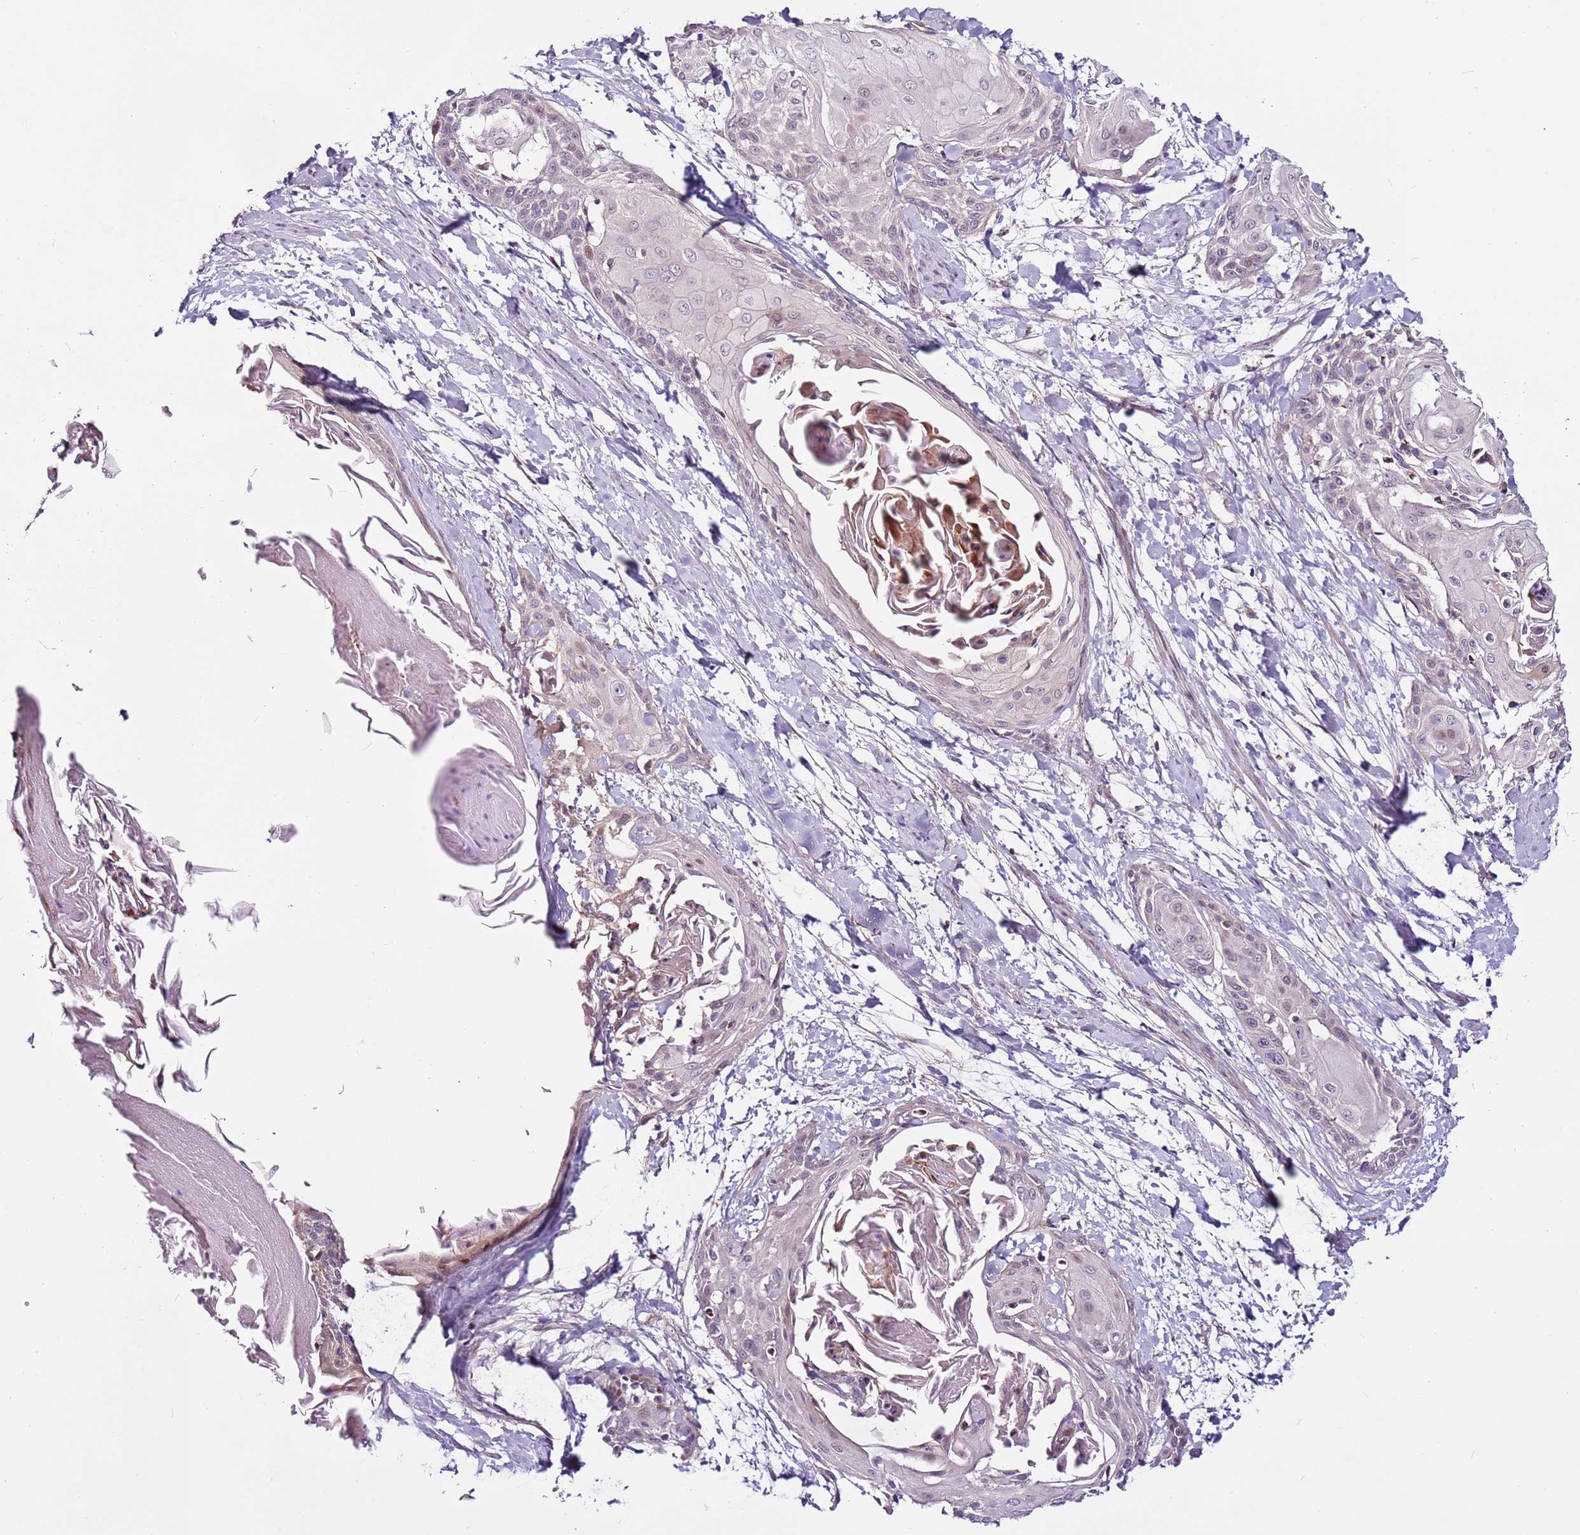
{"staining": {"intensity": "negative", "quantity": "none", "location": "none"}, "tissue": "cervical cancer", "cell_type": "Tumor cells", "image_type": "cancer", "snomed": [{"axis": "morphology", "description": "Squamous cell carcinoma, NOS"}, {"axis": "topography", "description": "Cervix"}], "caption": "This is an immunohistochemistry micrograph of cervical squamous cell carcinoma. There is no expression in tumor cells.", "gene": "MTG2", "patient": {"sex": "female", "age": 57}}